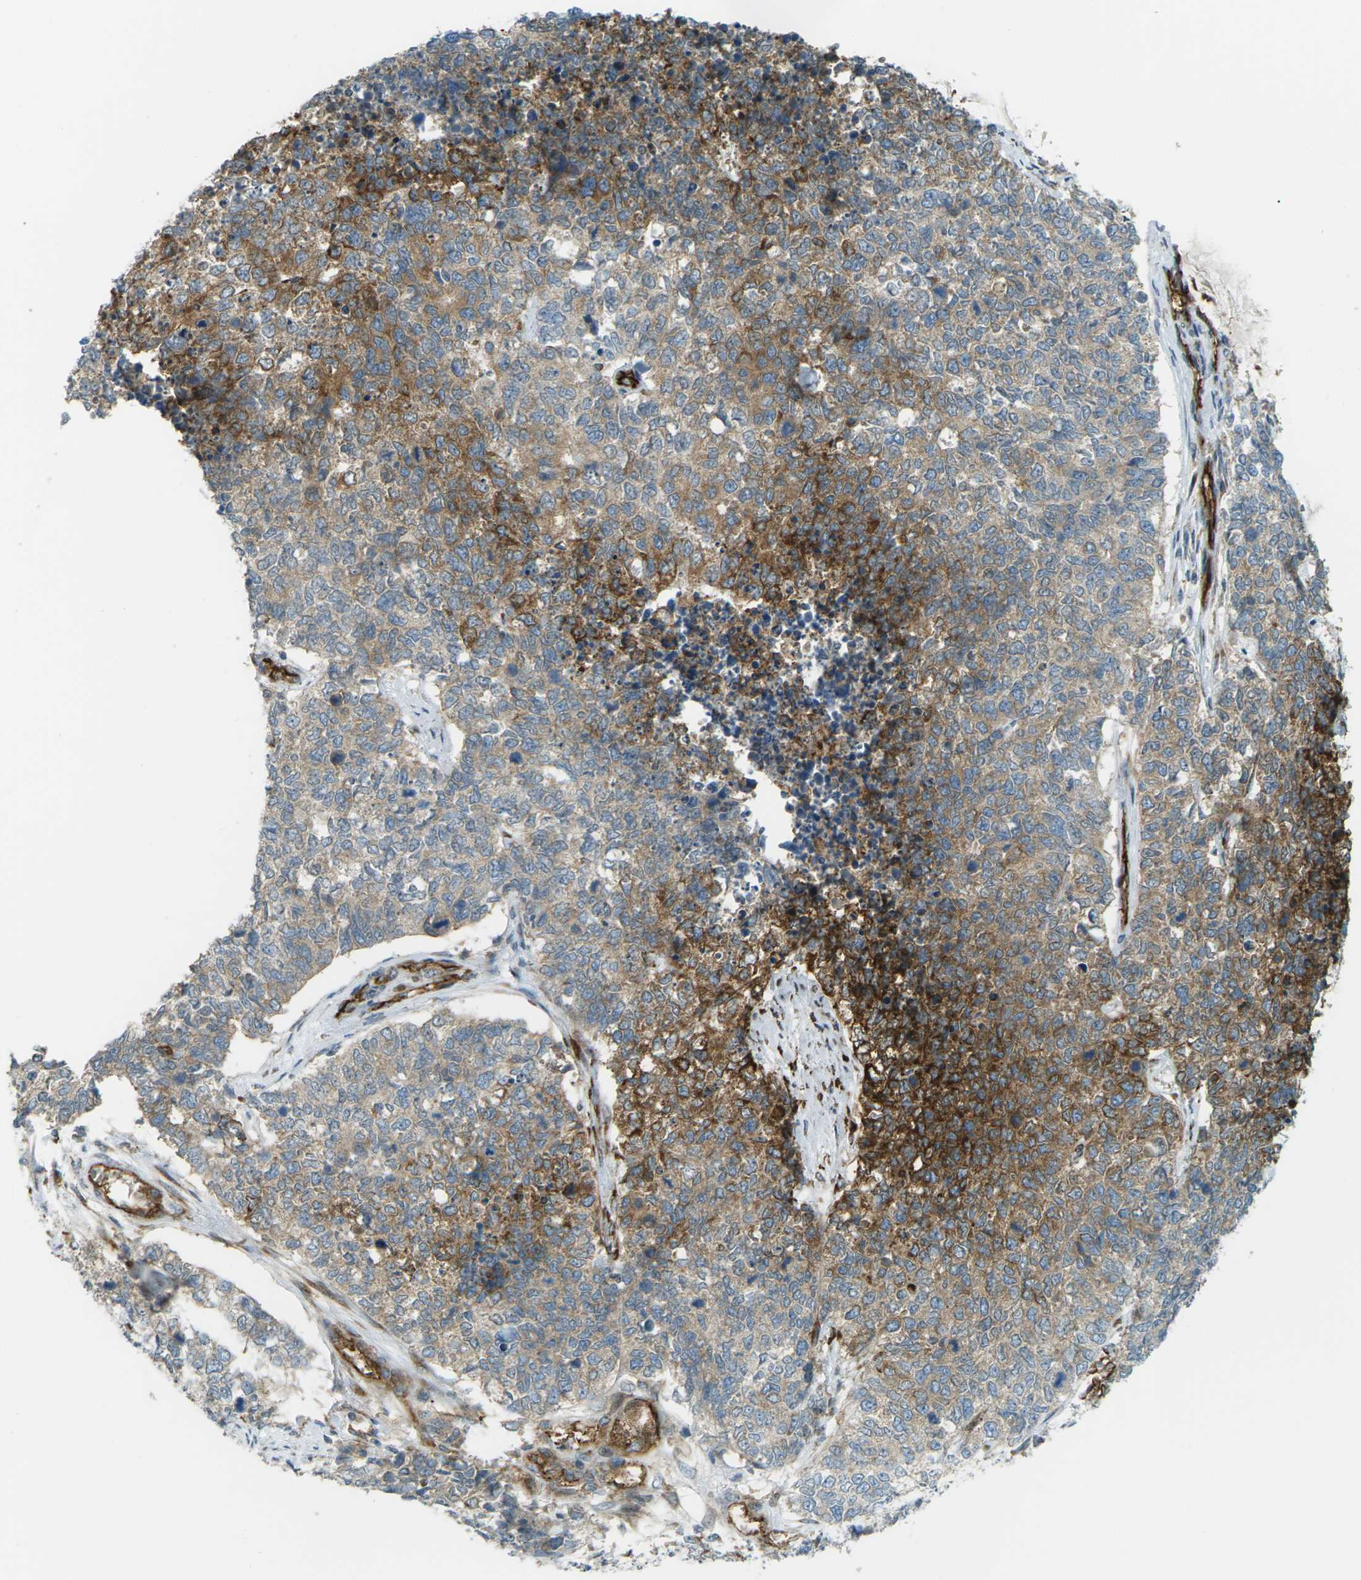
{"staining": {"intensity": "moderate", "quantity": ">75%", "location": "cytoplasmic/membranous"}, "tissue": "cervical cancer", "cell_type": "Tumor cells", "image_type": "cancer", "snomed": [{"axis": "morphology", "description": "Squamous cell carcinoma, NOS"}, {"axis": "topography", "description": "Cervix"}], "caption": "The immunohistochemical stain highlights moderate cytoplasmic/membranous expression in tumor cells of cervical cancer tissue. (IHC, brightfield microscopy, high magnification).", "gene": "S1PR1", "patient": {"sex": "female", "age": 63}}